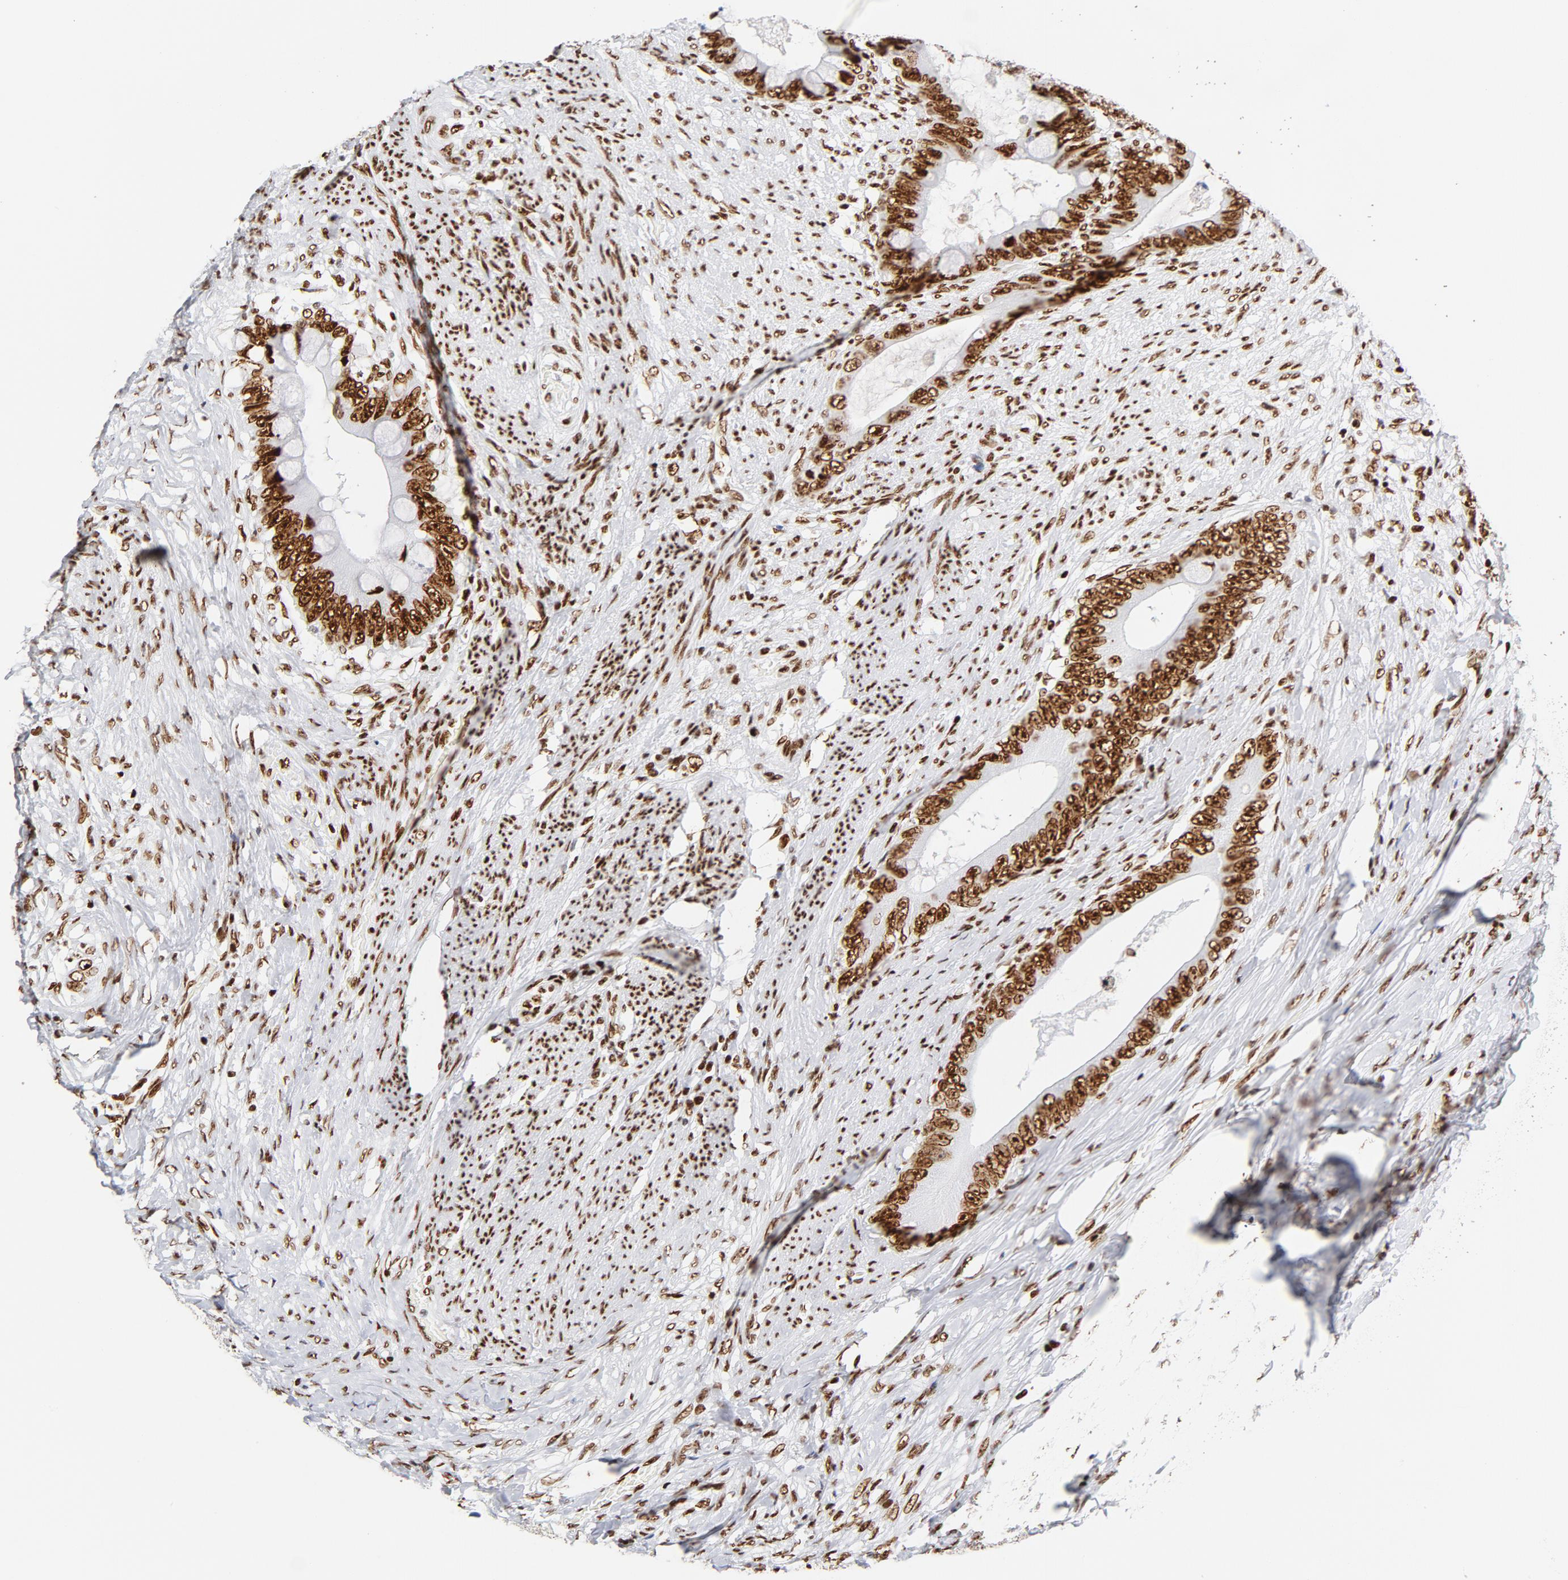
{"staining": {"intensity": "strong", "quantity": ">75%", "location": "nuclear"}, "tissue": "colorectal cancer", "cell_type": "Tumor cells", "image_type": "cancer", "snomed": [{"axis": "morphology", "description": "Normal tissue, NOS"}, {"axis": "morphology", "description": "Adenocarcinoma, NOS"}, {"axis": "topography", "description": "Rectum"}, {"axis": "topography", "description": "Peripheral nerve tissue"}], "caption": "The micrograph reveals a brown stain indicating the presence of a protein in the nuclear of tumor cells in colorectal cancer.", "gene": "XRCC5", "patient": {"sex": "female", "age": 77}}